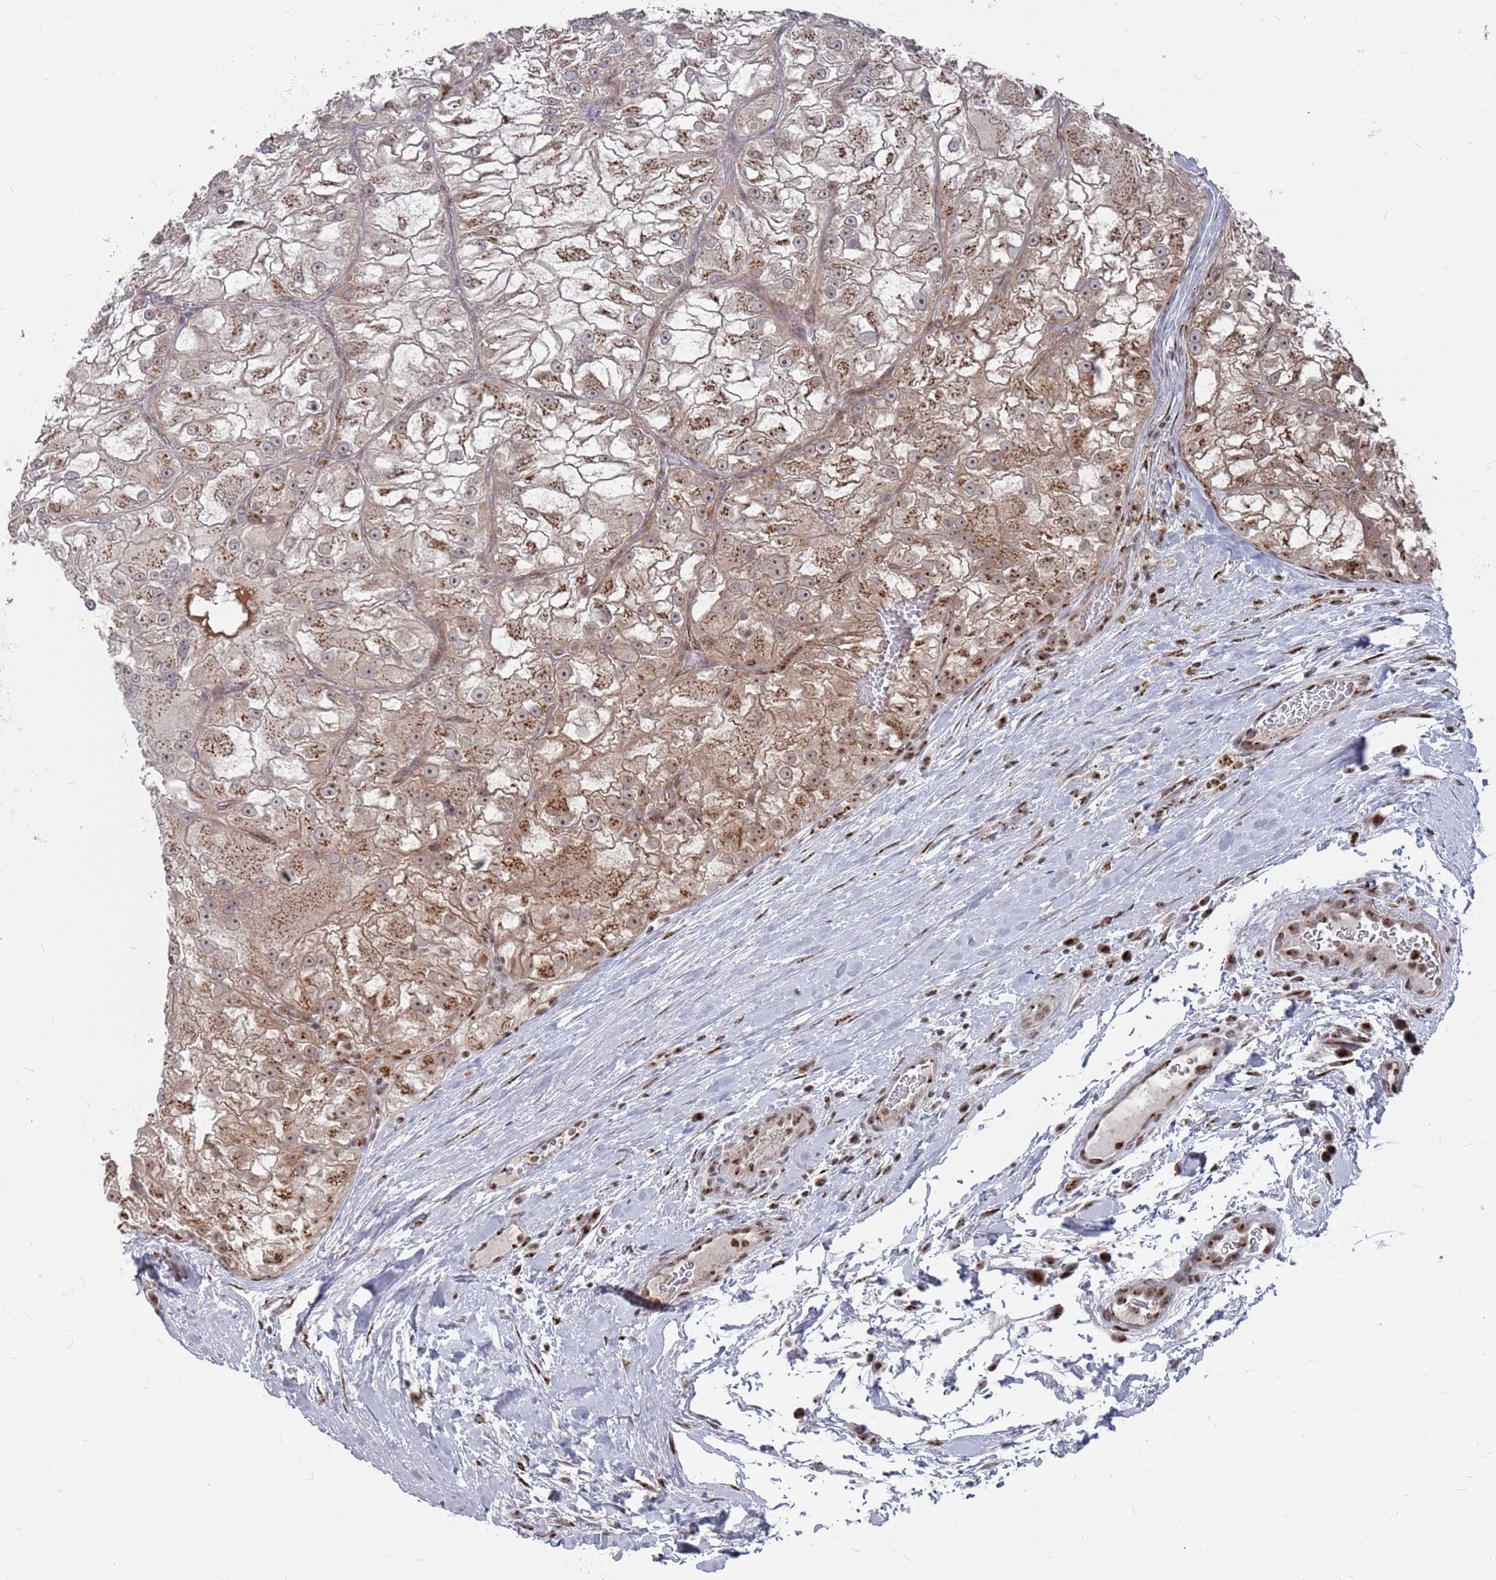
{"staining": {"intensity": "moderate", "quantity": "<25%", "location": "cytoplasmic/membranous"}, "tissue": "renal cancer", "cell_type": "Tumor cells", "image_type": "cancer", "snomed": [{"axis": "morphology", "description": "Adenocarcinoma, NOS"}, {"axis": "topography", "description": "Kidney"}], "caption": "Immunohistochemical staining of renal adenocarcinoma displays low levels of moderate cytoplasmic/membranous positivity in approximately <25% of tumor cells. Using DAB (brown) and hematoxylin (blue) stains, captured at high magnification using brightfield microscopy.", "gene": "FMO4", "patient": {"sex": "female", "age": 72}}